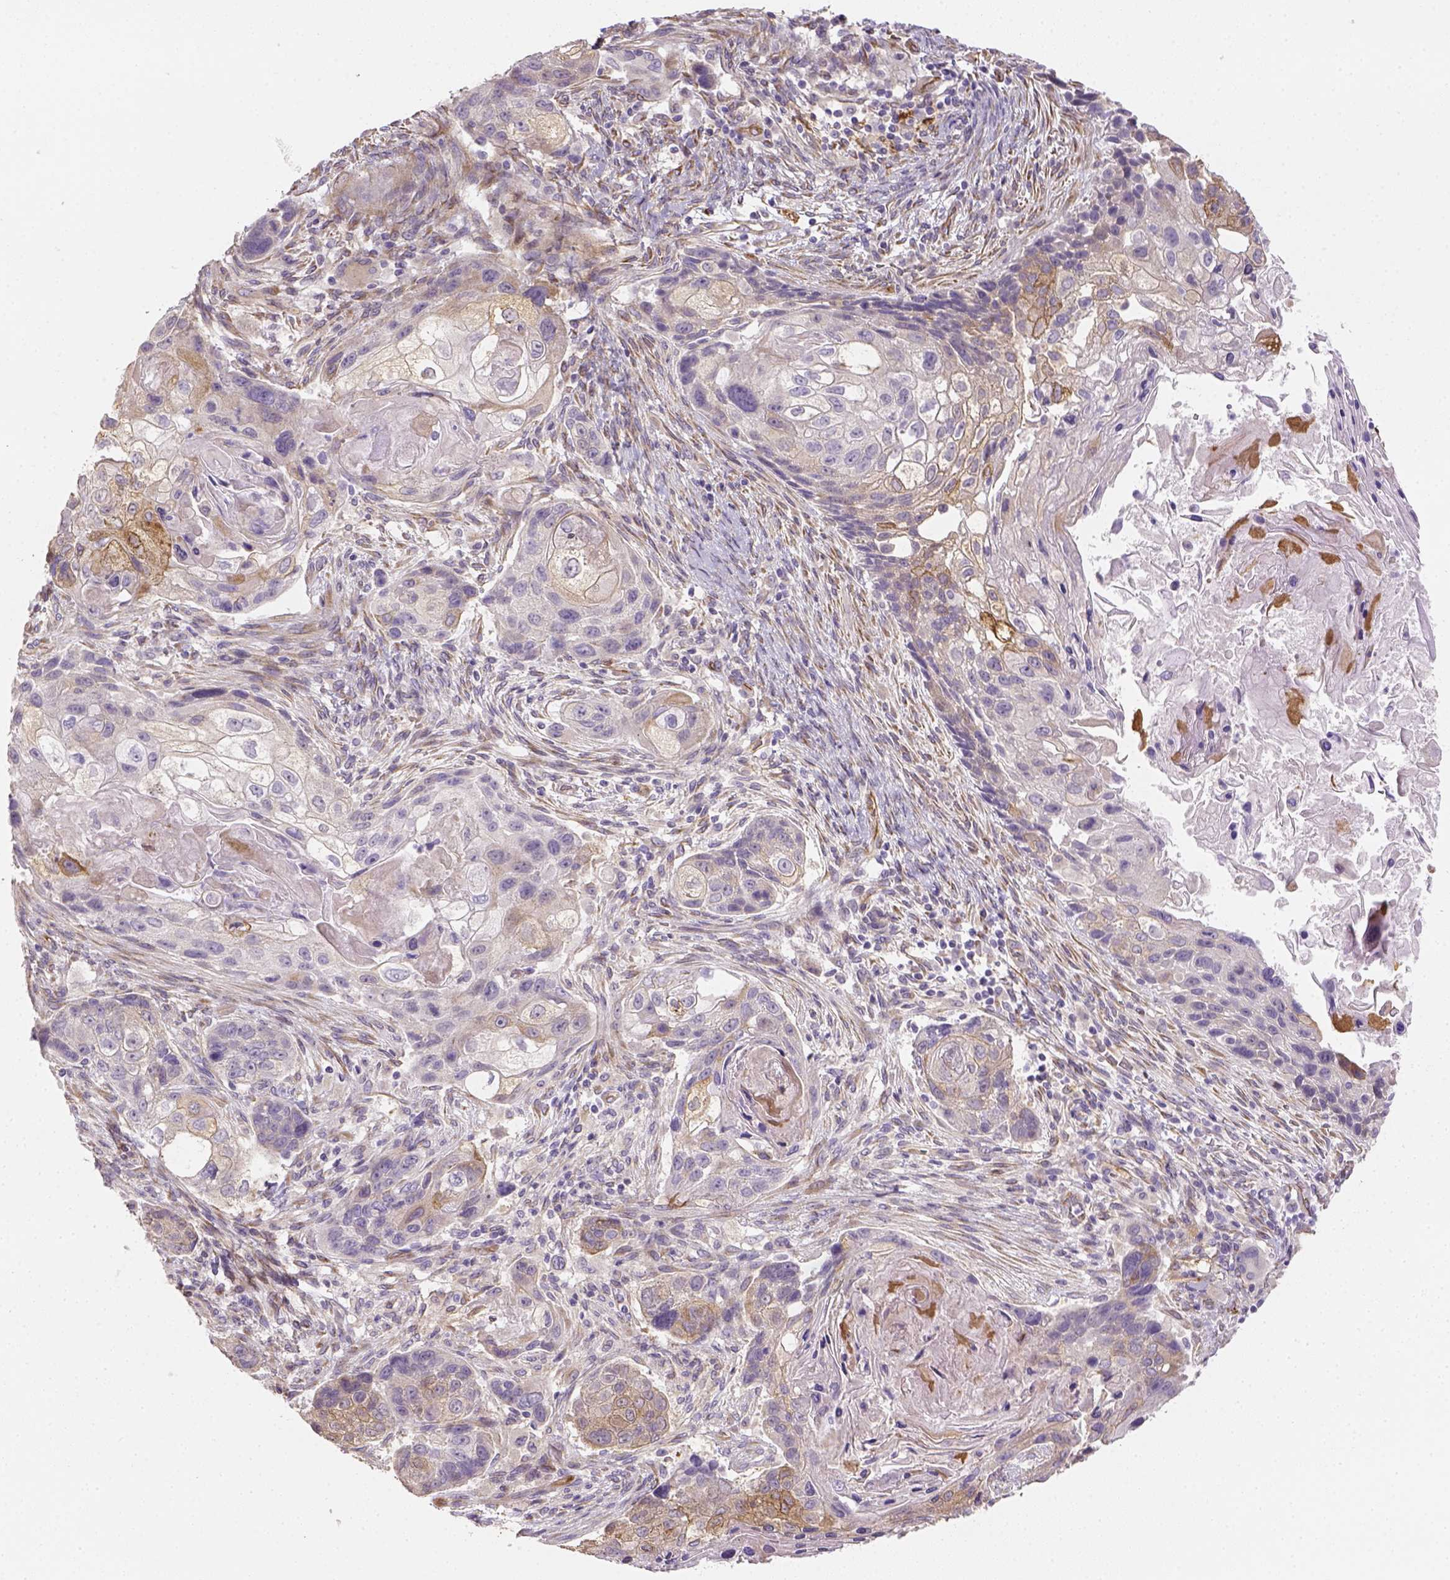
{"staining": {"intensity": "weak", "quantity": "<25%", "location": "cytoplasmic/membranous"}, "tissue": "lung cancer", "cell_type": "Tumor cells", "image_type": "cancer", "snomed": [{"axis": "morphology", "description": "Squamous cell carcinoma, NOS"}, {"axis": "topography", "description": "Lung"}], "caption": "Immunohistochemical staining of lung squamous cell carcinoma reveals no significant expression in tumor cells.", "gene": "CACNB1", "patient": {"sex": "male", "age": 69}}